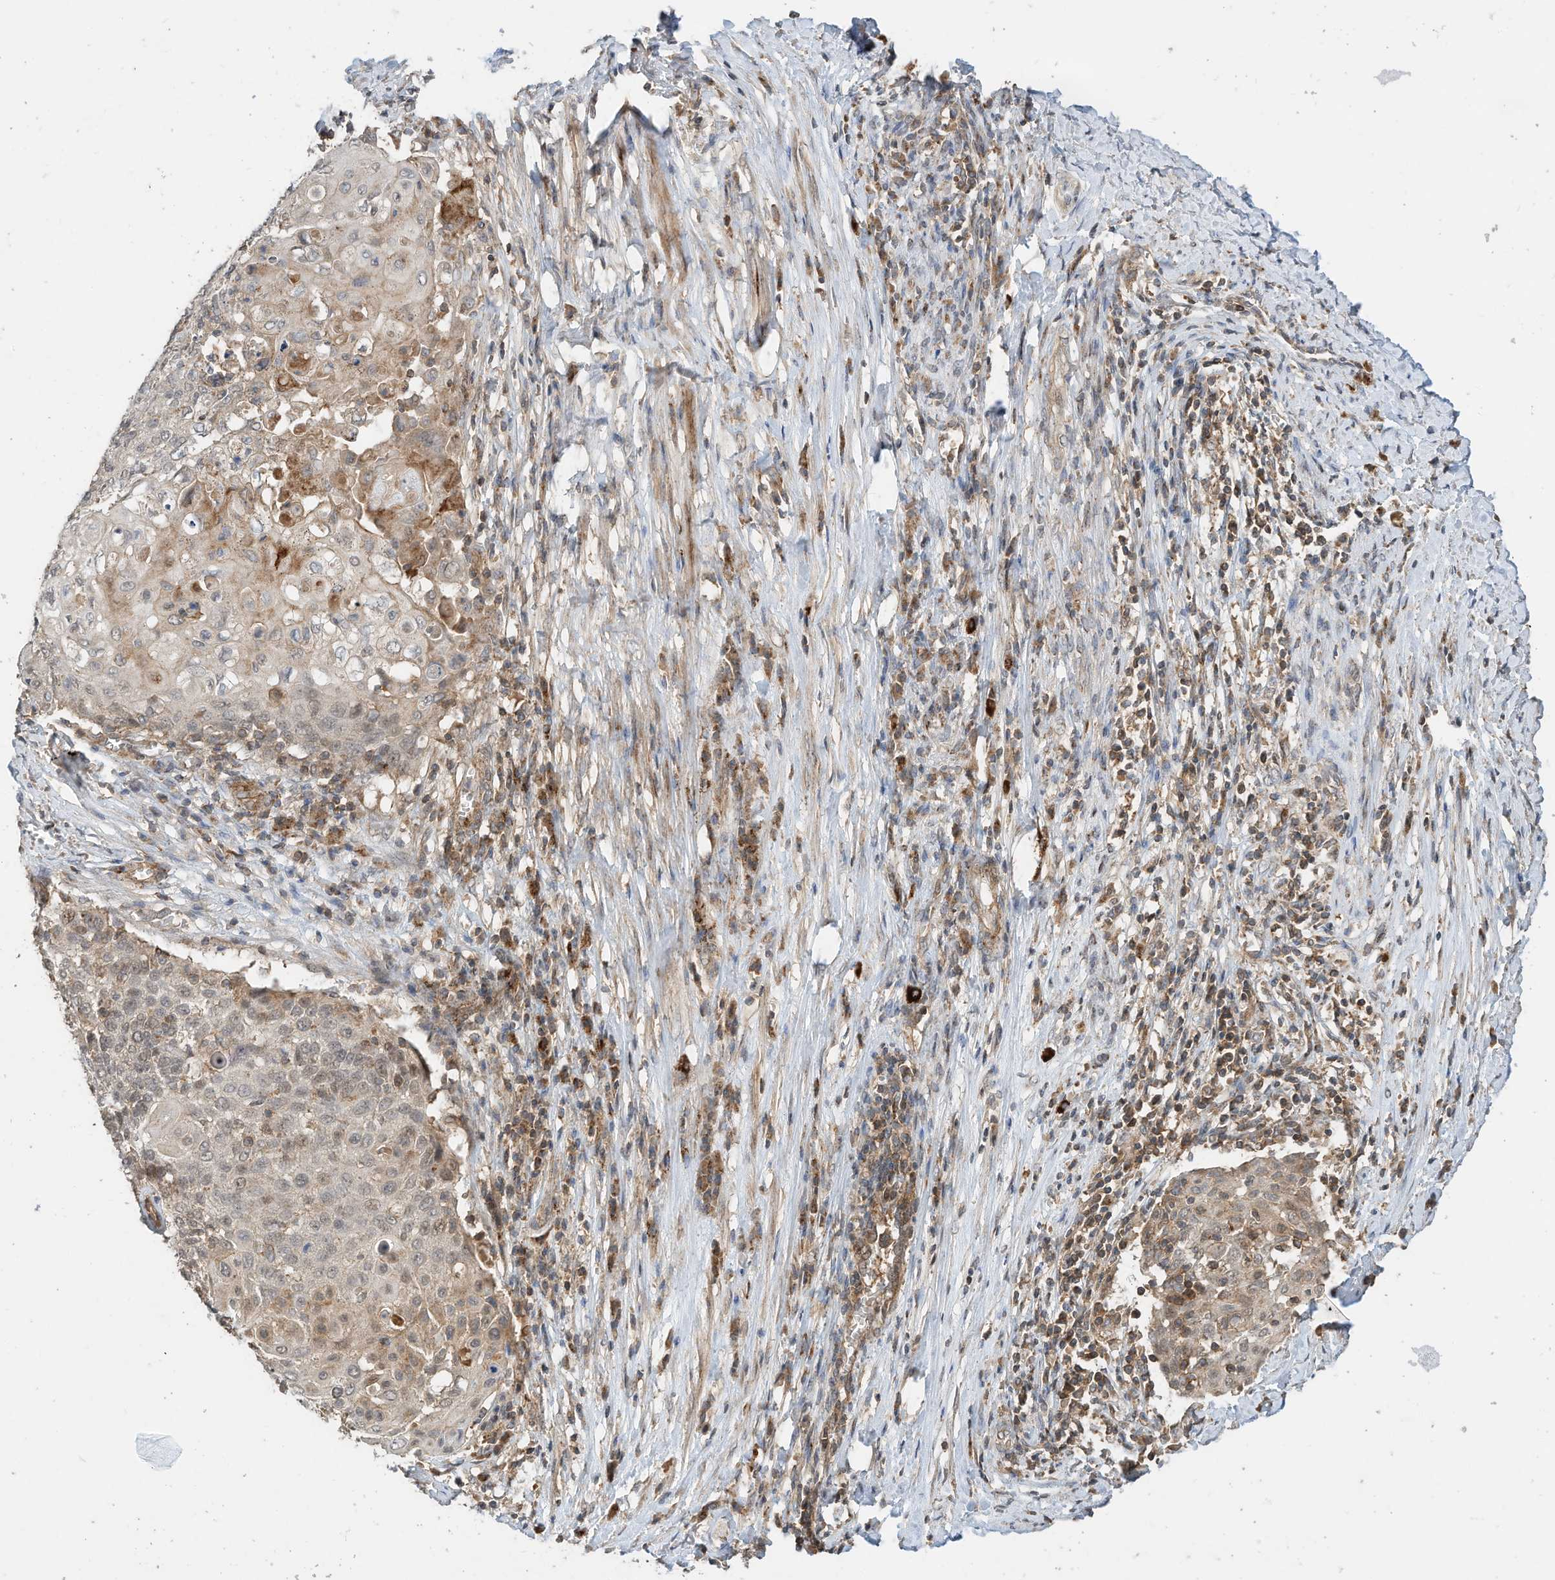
{"staining": {"intensity": "weak", "quantity": "25%-75%", "location": "cytoplasmic/membranous"}, "tissue": "cervical cancer", "cell_type": "Tumor cells", "image_type": "cancer", "snomed": [{"axis": "morphology", "description": "Squamous cell carcinoma, NOS"}, {"axis": "topography", "description": "Cervix"}], "caption": "A brown stain shows weak cytoplasmic/membranous positivity of a protein in cervical cancer (squamous cell carcinoma) tumor cells. (DAB (3,3'-diaminobenzidine) = brown stain, brightfield microscopy at high magnification).", "gene": "CPAMD8", "patient": {"sex": "female", "age": 39}}